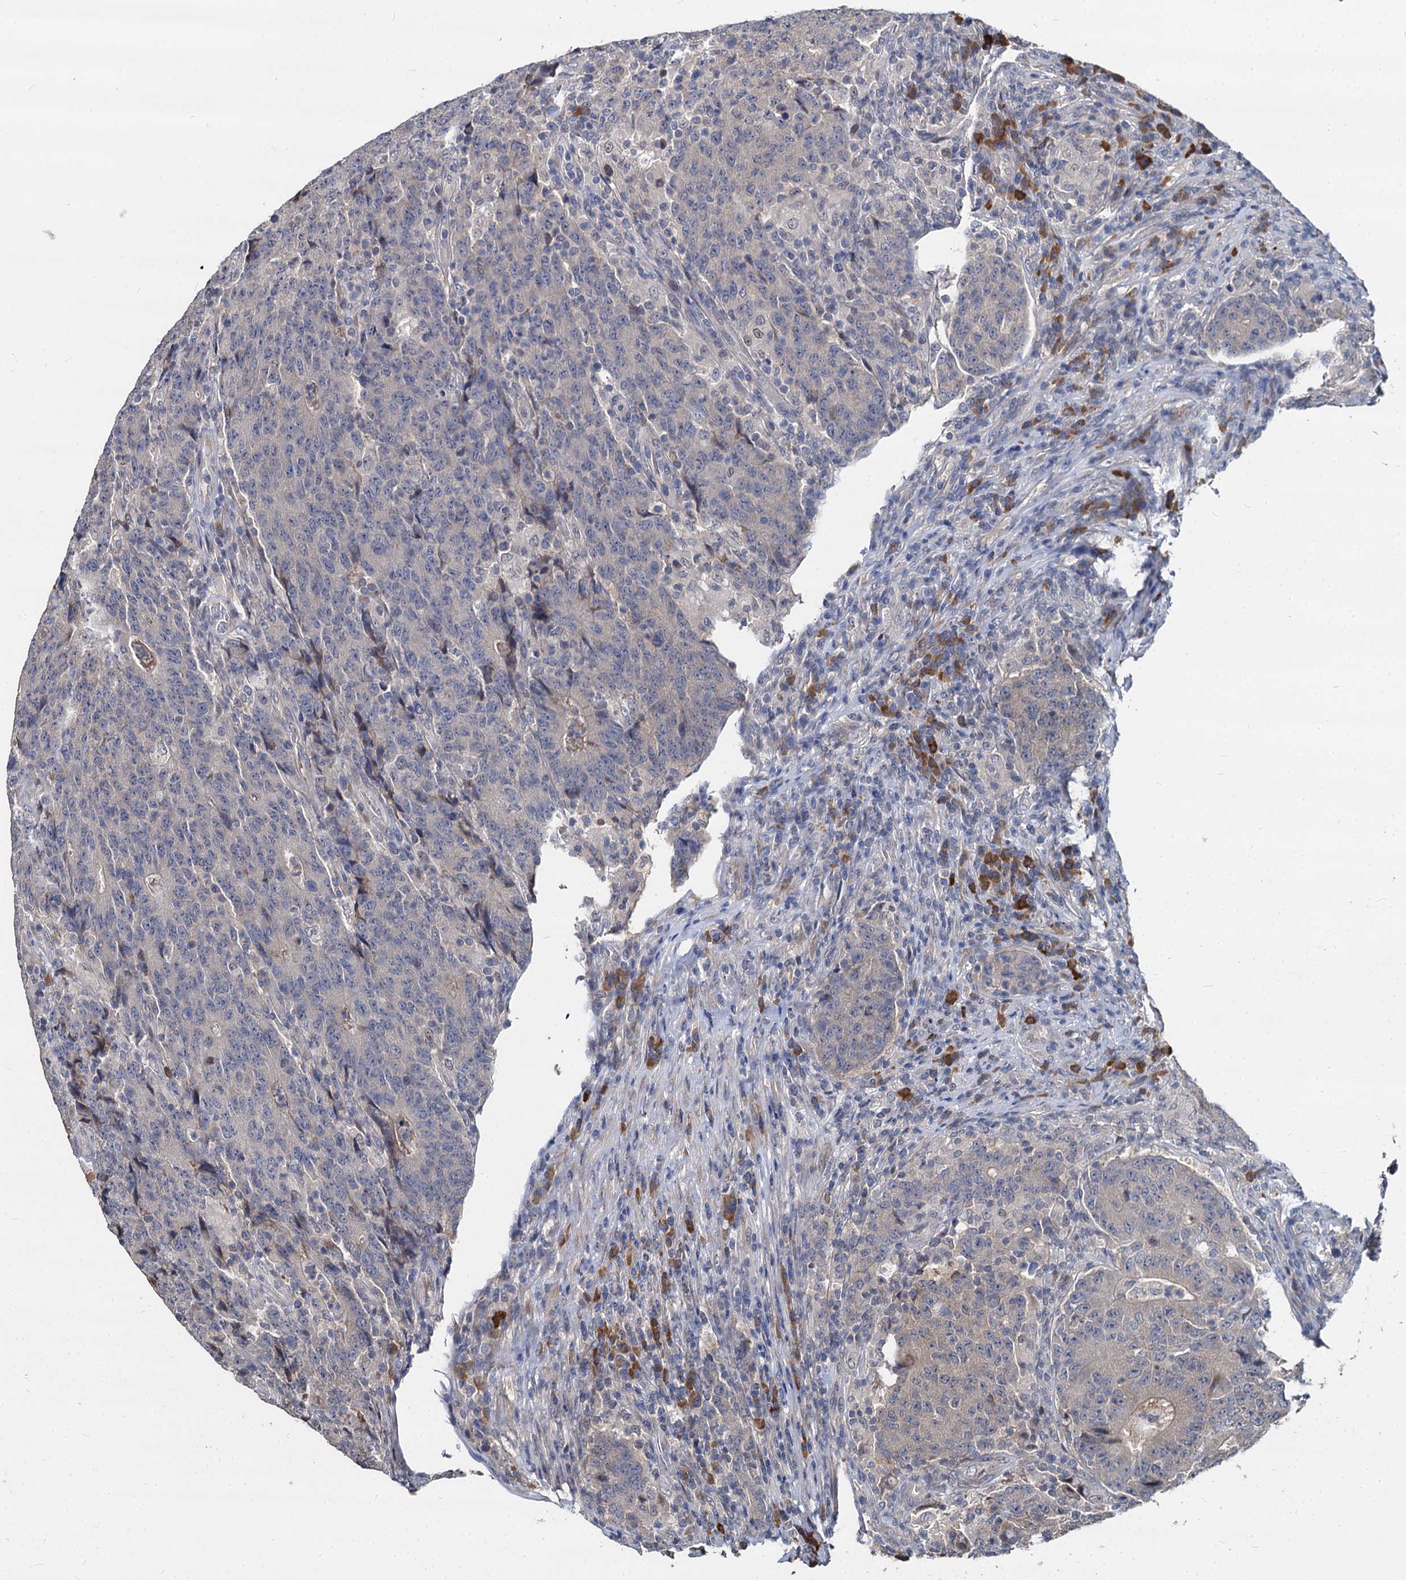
{"staining": {"intensity": "weak", "quantity": "<25%", "location": "cytoplasmic/membranous"}, "tissue": "colorectal cancer", "cell_type": "Tumor cells", "image_type": "cancer", "snomed": [{"axis": "morphology", "description": "Adenocarcinoma, NOS"}, {"axis": "topography", "description": "Colon"}], "caption": "This is an immunohistochemistry (IHC) micrograph of human colorectal cancer. There is no expression in tumor cells.", "gene": "CCDC184", "patient": {"sex": "female", "age": 75}}